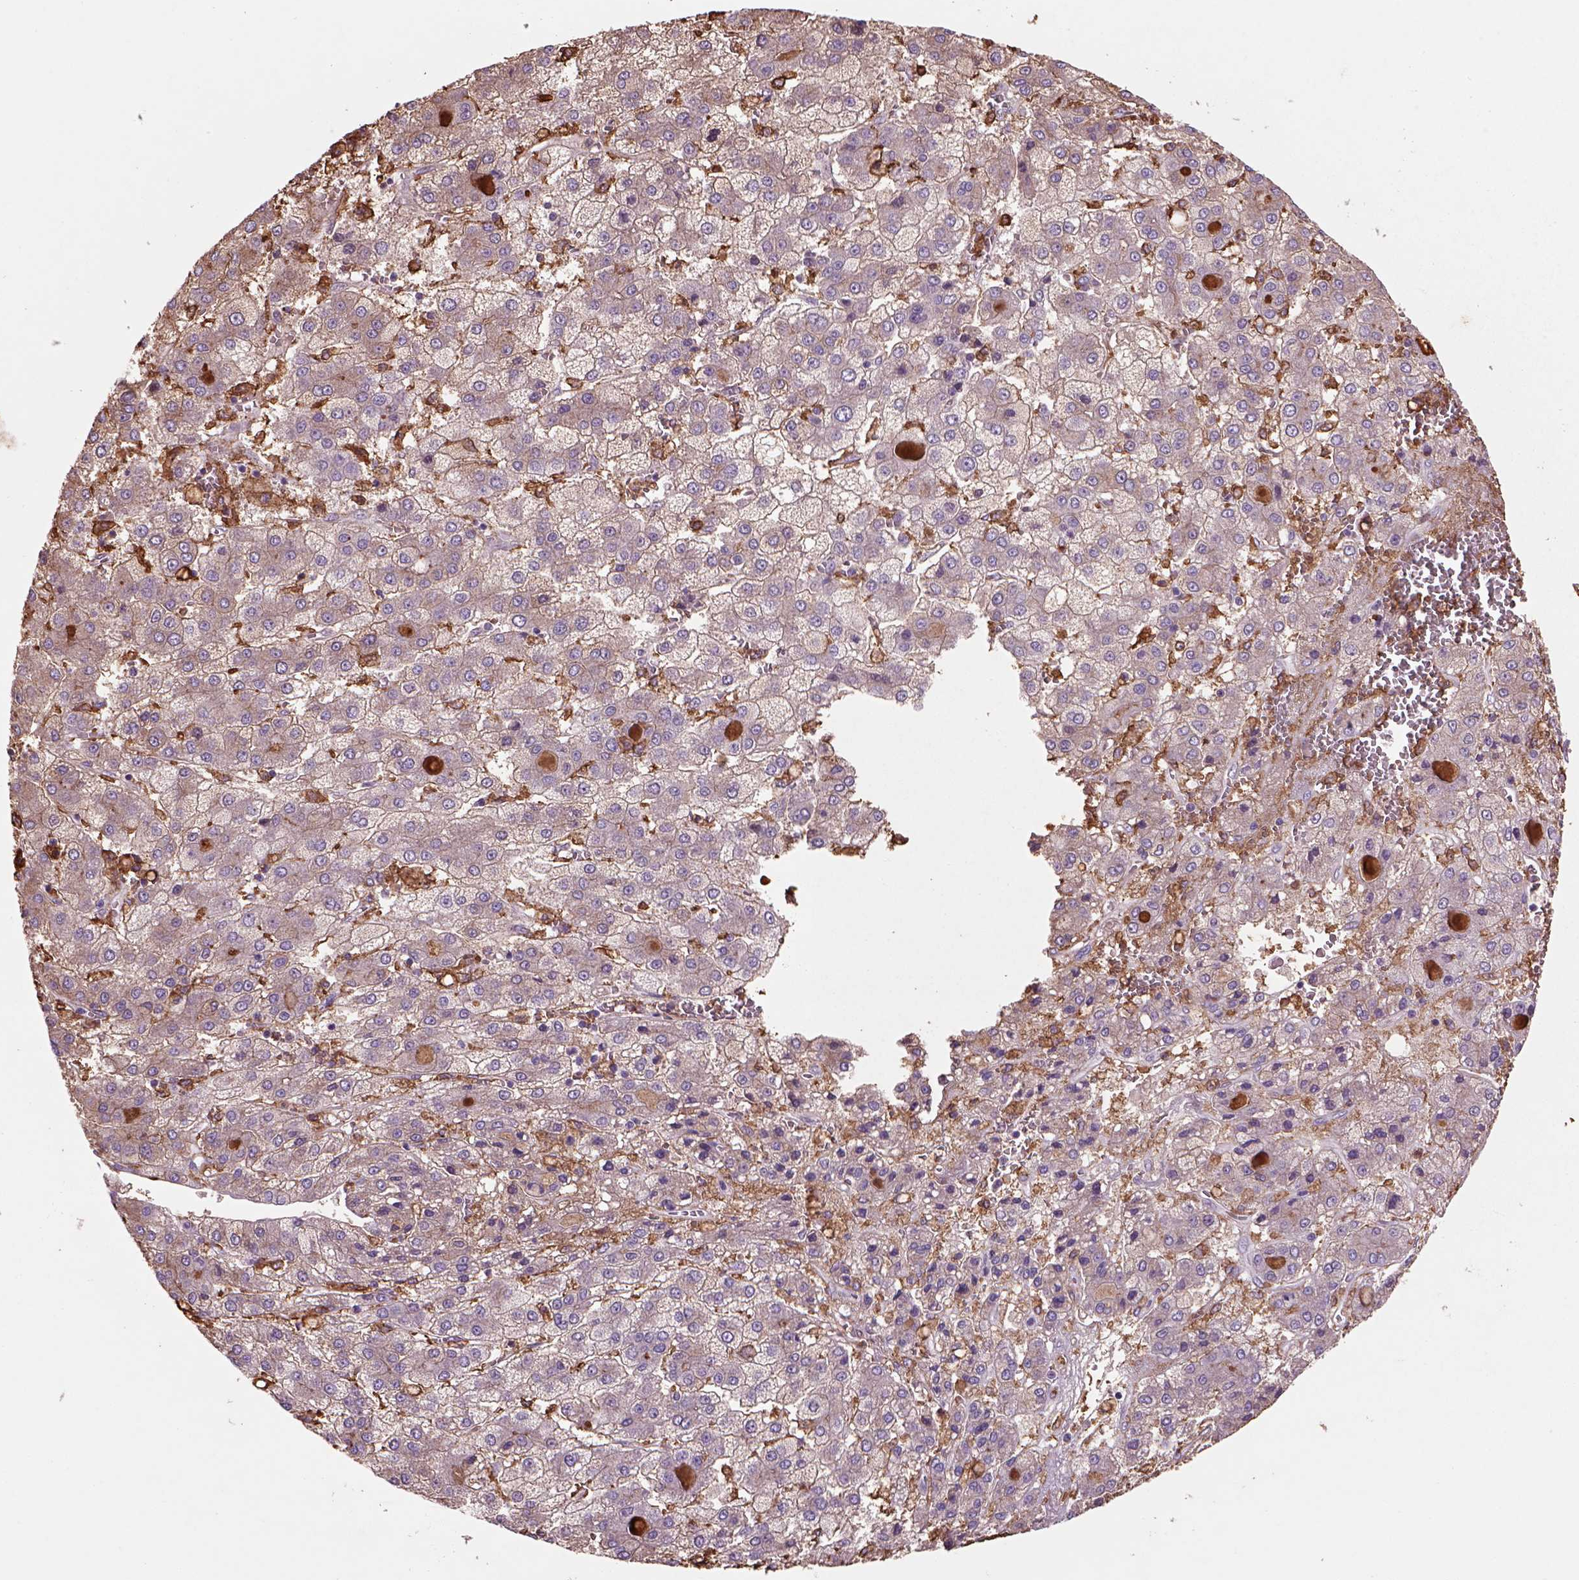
{"staining": {"intensity": "negative", "quantity": "none", "location": "none"}, "tissue": "liver cancer", "cell_type": "Tumor cells", "image_type": "cancer", "snomed": [{"axis": "morphology", "description": "Carcinoma, Hepatocellular, NOS"}, {"axis": "topography", "description": "Liver"}], "caption": "Immunohistochemistry (IHC) of human hepatocellular carcinoma (liver) reveals no expression in tumor cells.", "gene": "CD14", "patient": {"sex": "male", "age": 73}}